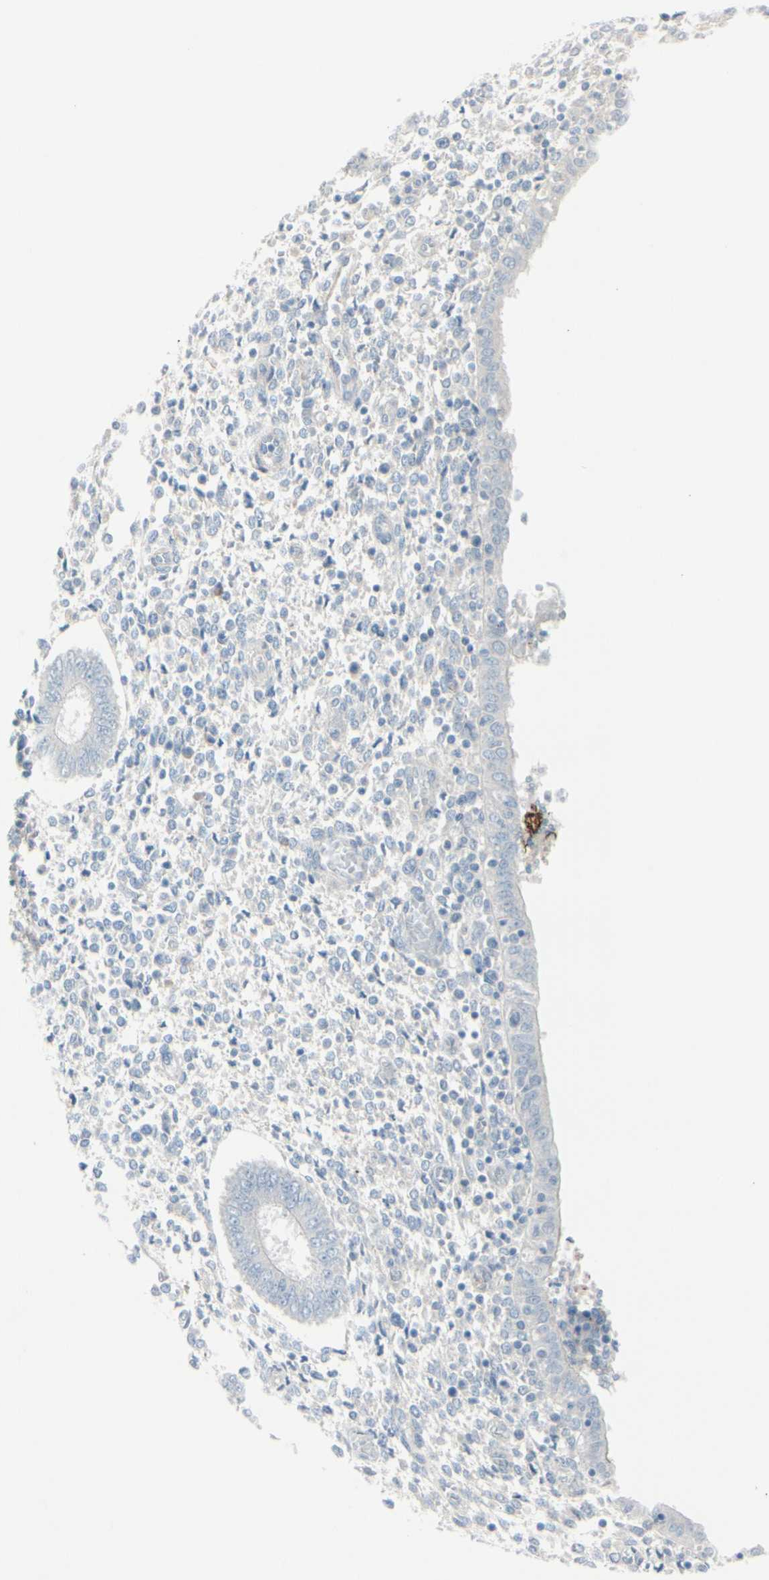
{"staining": {"intensity": "negative", "quantity": "none", "location": "none"}, "tissue": "endometrium", "cell_type": "Cells in endometrial stroma", "image_type": "normal", "snomed": [{"axis": "morphology", "description": "Normal tissue, NOS"}, {"axis": "topography", "description": "Endometrium"}], "caption": "The IHC histopathology image has no significant expression in cells in endometrial stroma of endometrium. Nuclei are stained in blue.", "gene": "CACNA2D1", "patient": {"sex": "female", "age": 35}}